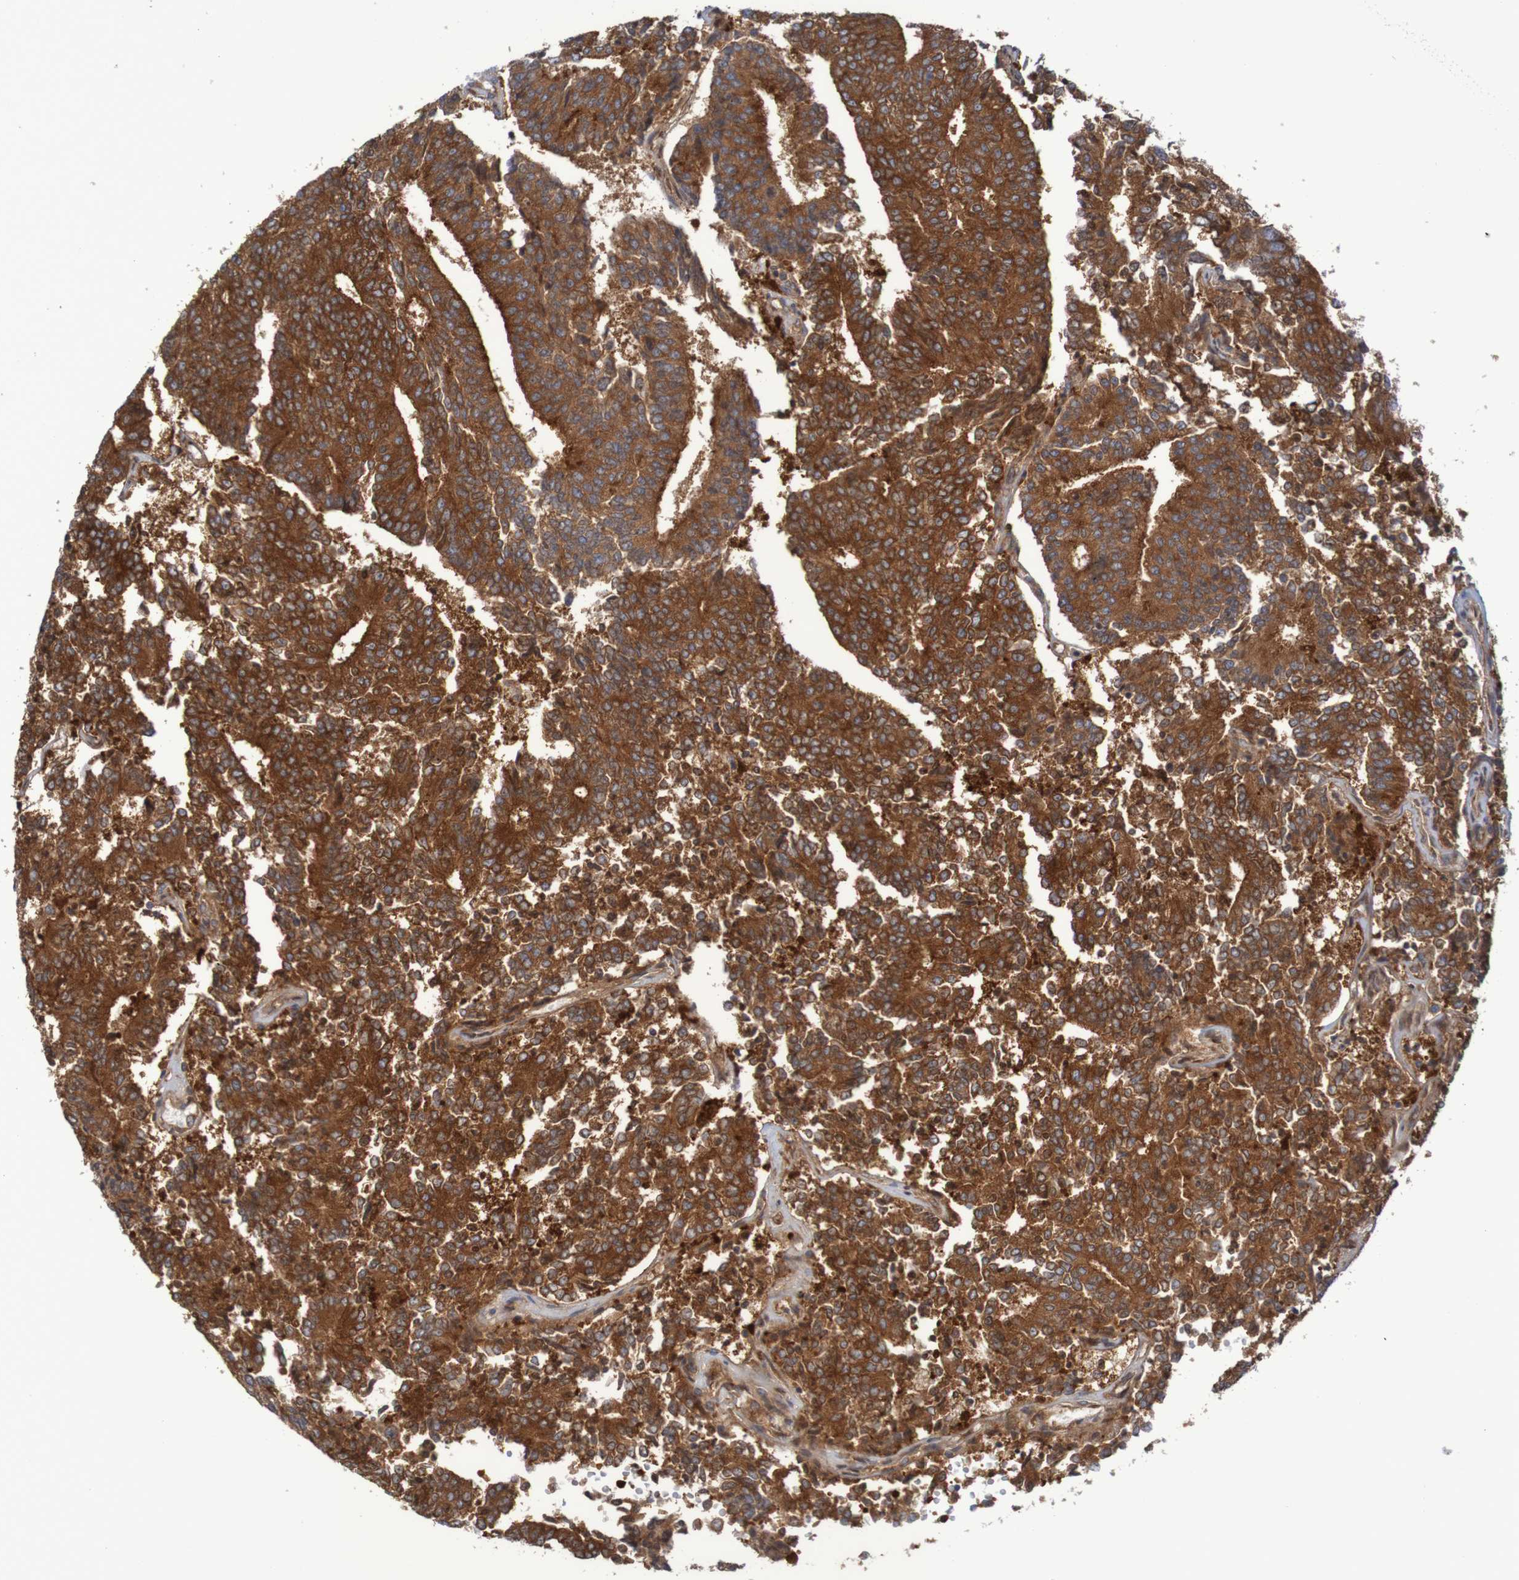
{"staining": {"intensity": "strong", "quantity": ">75%", "location": "cytoplasmic/membranous"}, "tissue": "prostate cancer", "cell_type": "Tumor cells", "image_type": "cancer", "snomed": [{"axis": "morphology", "description": "Normal tissue, NOS"}, {"axis": "morphology", "description": "Adenocarcinoma, High grade"}, {"axis": "topography", "description": "Prostate"}, {"axis": "topography", "description": "Seminal veicle"}], "caption": "This photomicrograph reveals immunohistochemistry staining of human prostate cancer (high-grade adenocarcinoma), with high strong cytoplasmic/membranous expression in about >75% of tumor cells.", "gene": "LRRC47", "patient": {"sex": "male", "age": 55}}